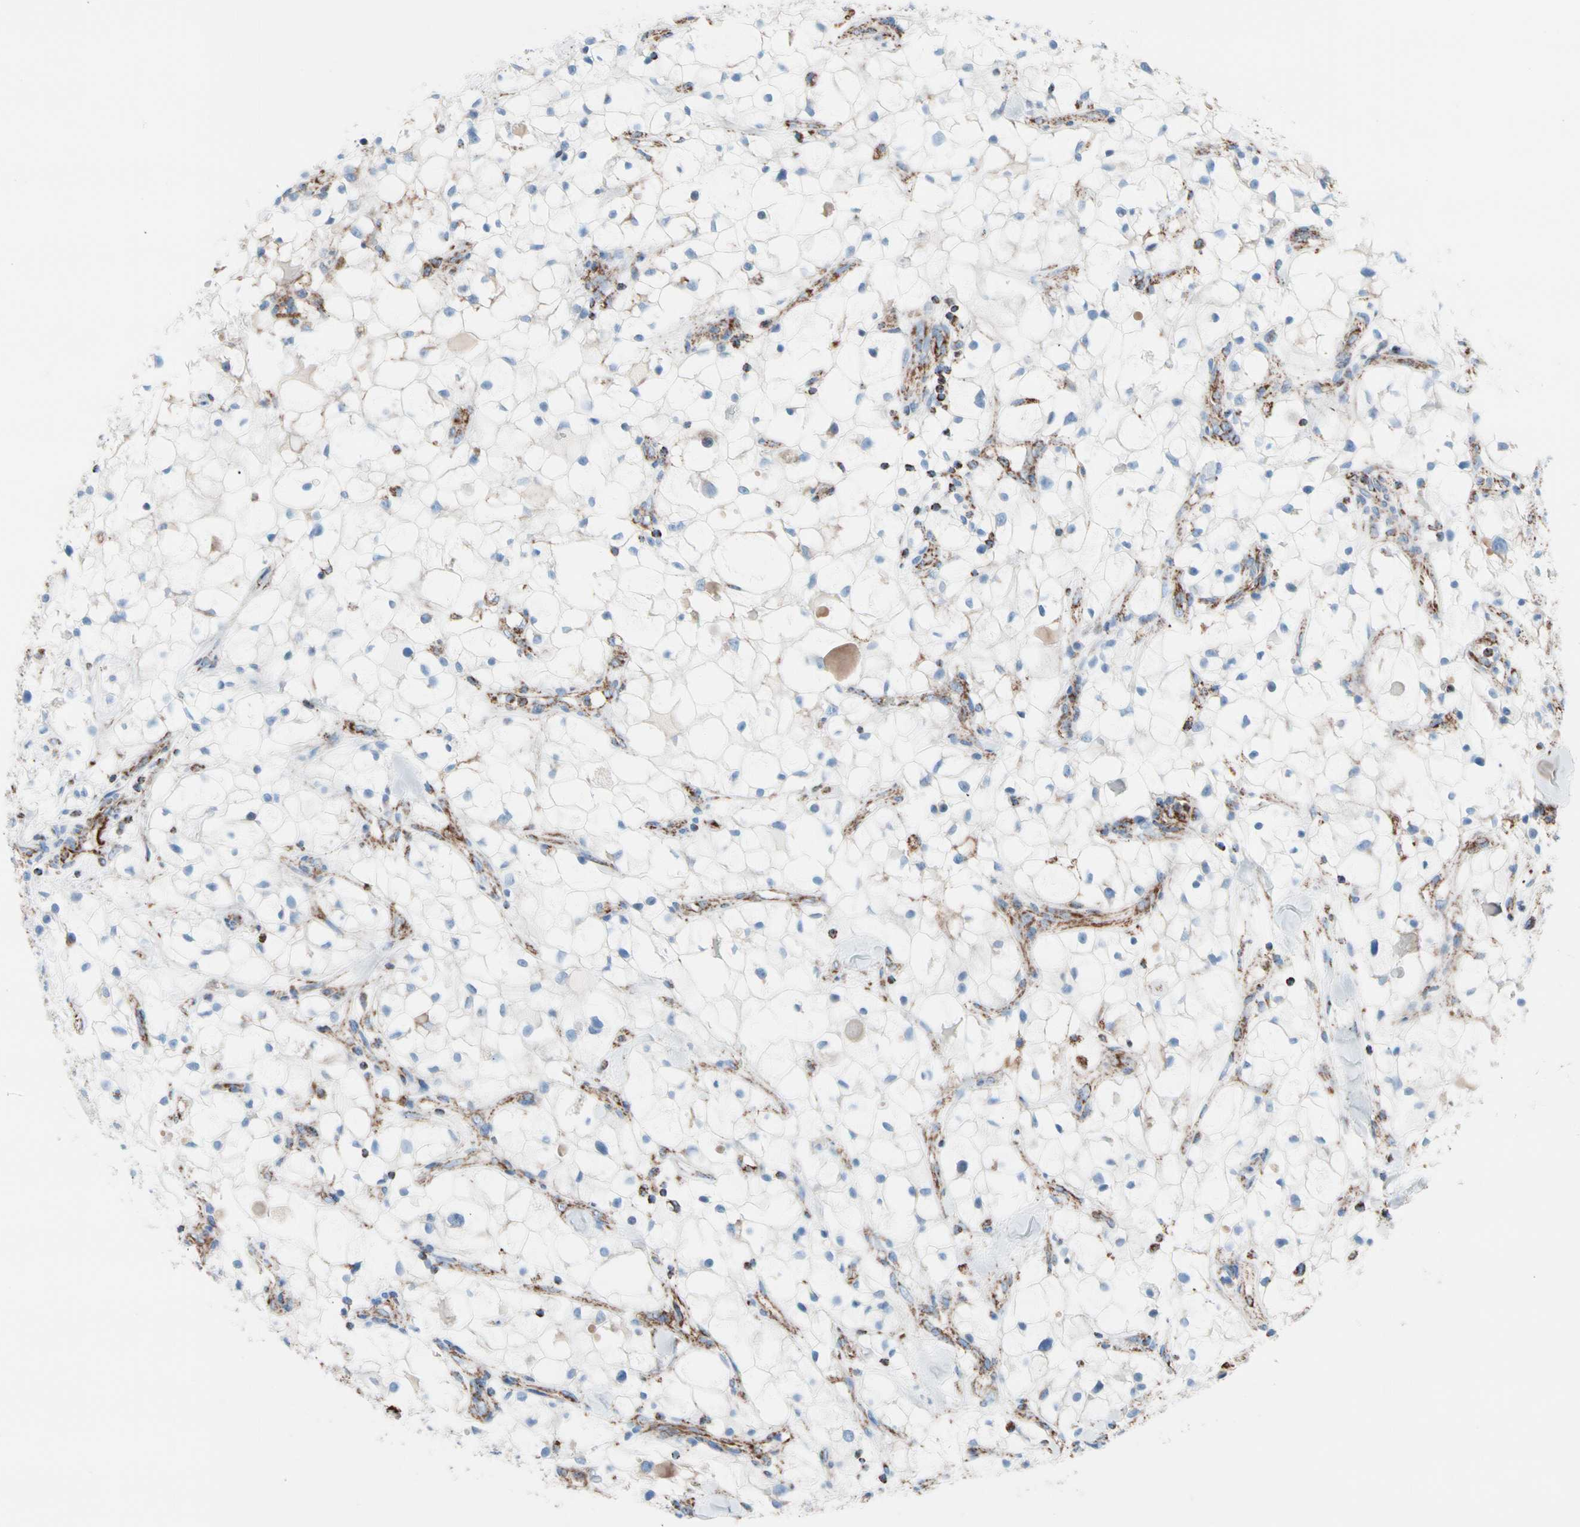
{"staining": {"intensity": "negative", "quantity": "none", "location": "none"}, "tissue": "renal cancer", "cell_type": "Tumor cells", "image_type": "cancer", "snomed": [{"axis": "morphology", "description": "Adenocarcinoma, NOS"}, {"axis": "topography", "description": "Kidney"}], "caption": "IHC micrograph of renal adenocarcinoma stained for a protein (brown), which demonstrates no positivity in tumor cells. (Immunohistochemistry (ihc), brightfield microscopy, high magnification).", "gene": "HK1", "patient": {"sex": "female", "age": 60}}